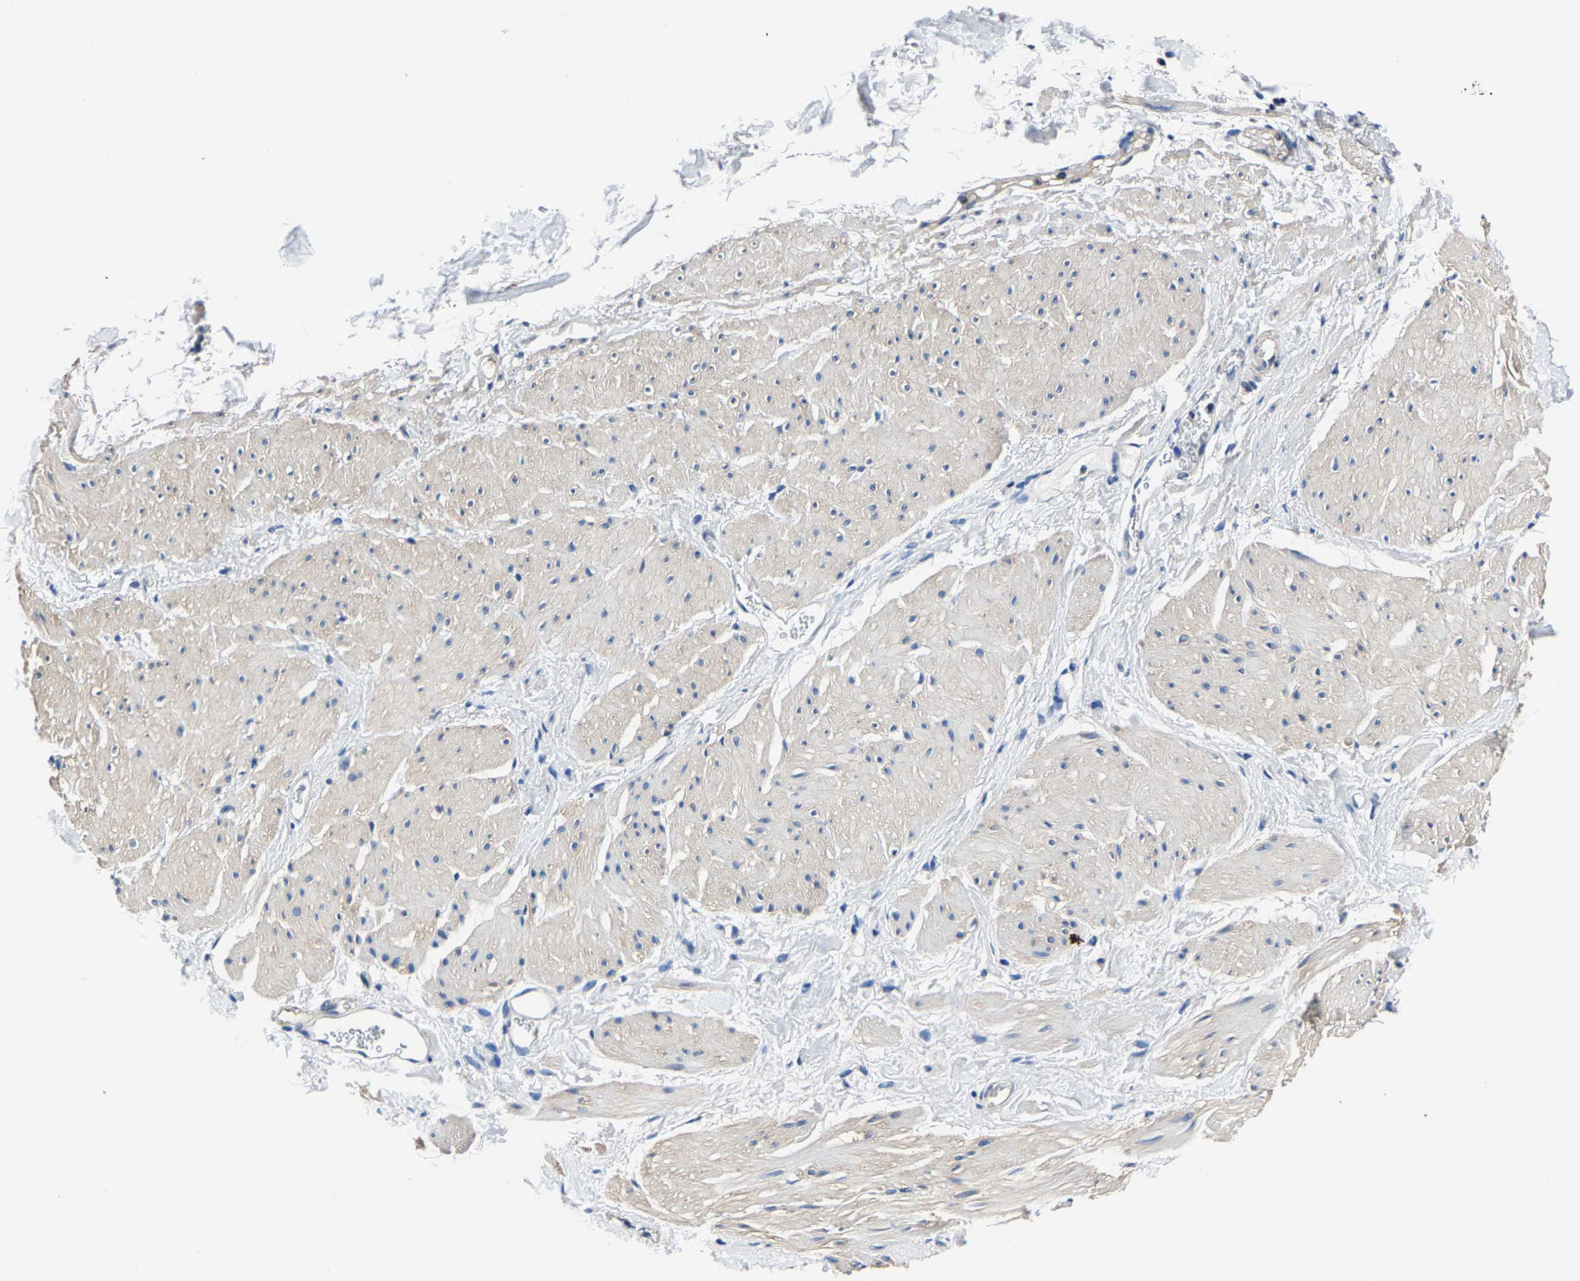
{"staining": {"intensity": "negative", "quantity": "none", "location": "none"}, "tissue": "smooth muscle", "cell_type": "Smooth muscle cells", "image_type": "normal", "snomed": [{"axis": "morphology", "description": "Normal tissue, NOS"}, {"axis": "topography", "description": "Smooth muscle"}], "caption": "IHC image of normal smooth muscle: human smooth muscle stained with DAB (3,3'-diaminobenzidine) displays no significant protein expression in smooth muscle cells.", "gene": "ALDOB", "patient": {"sex": "male", "age": 16}}